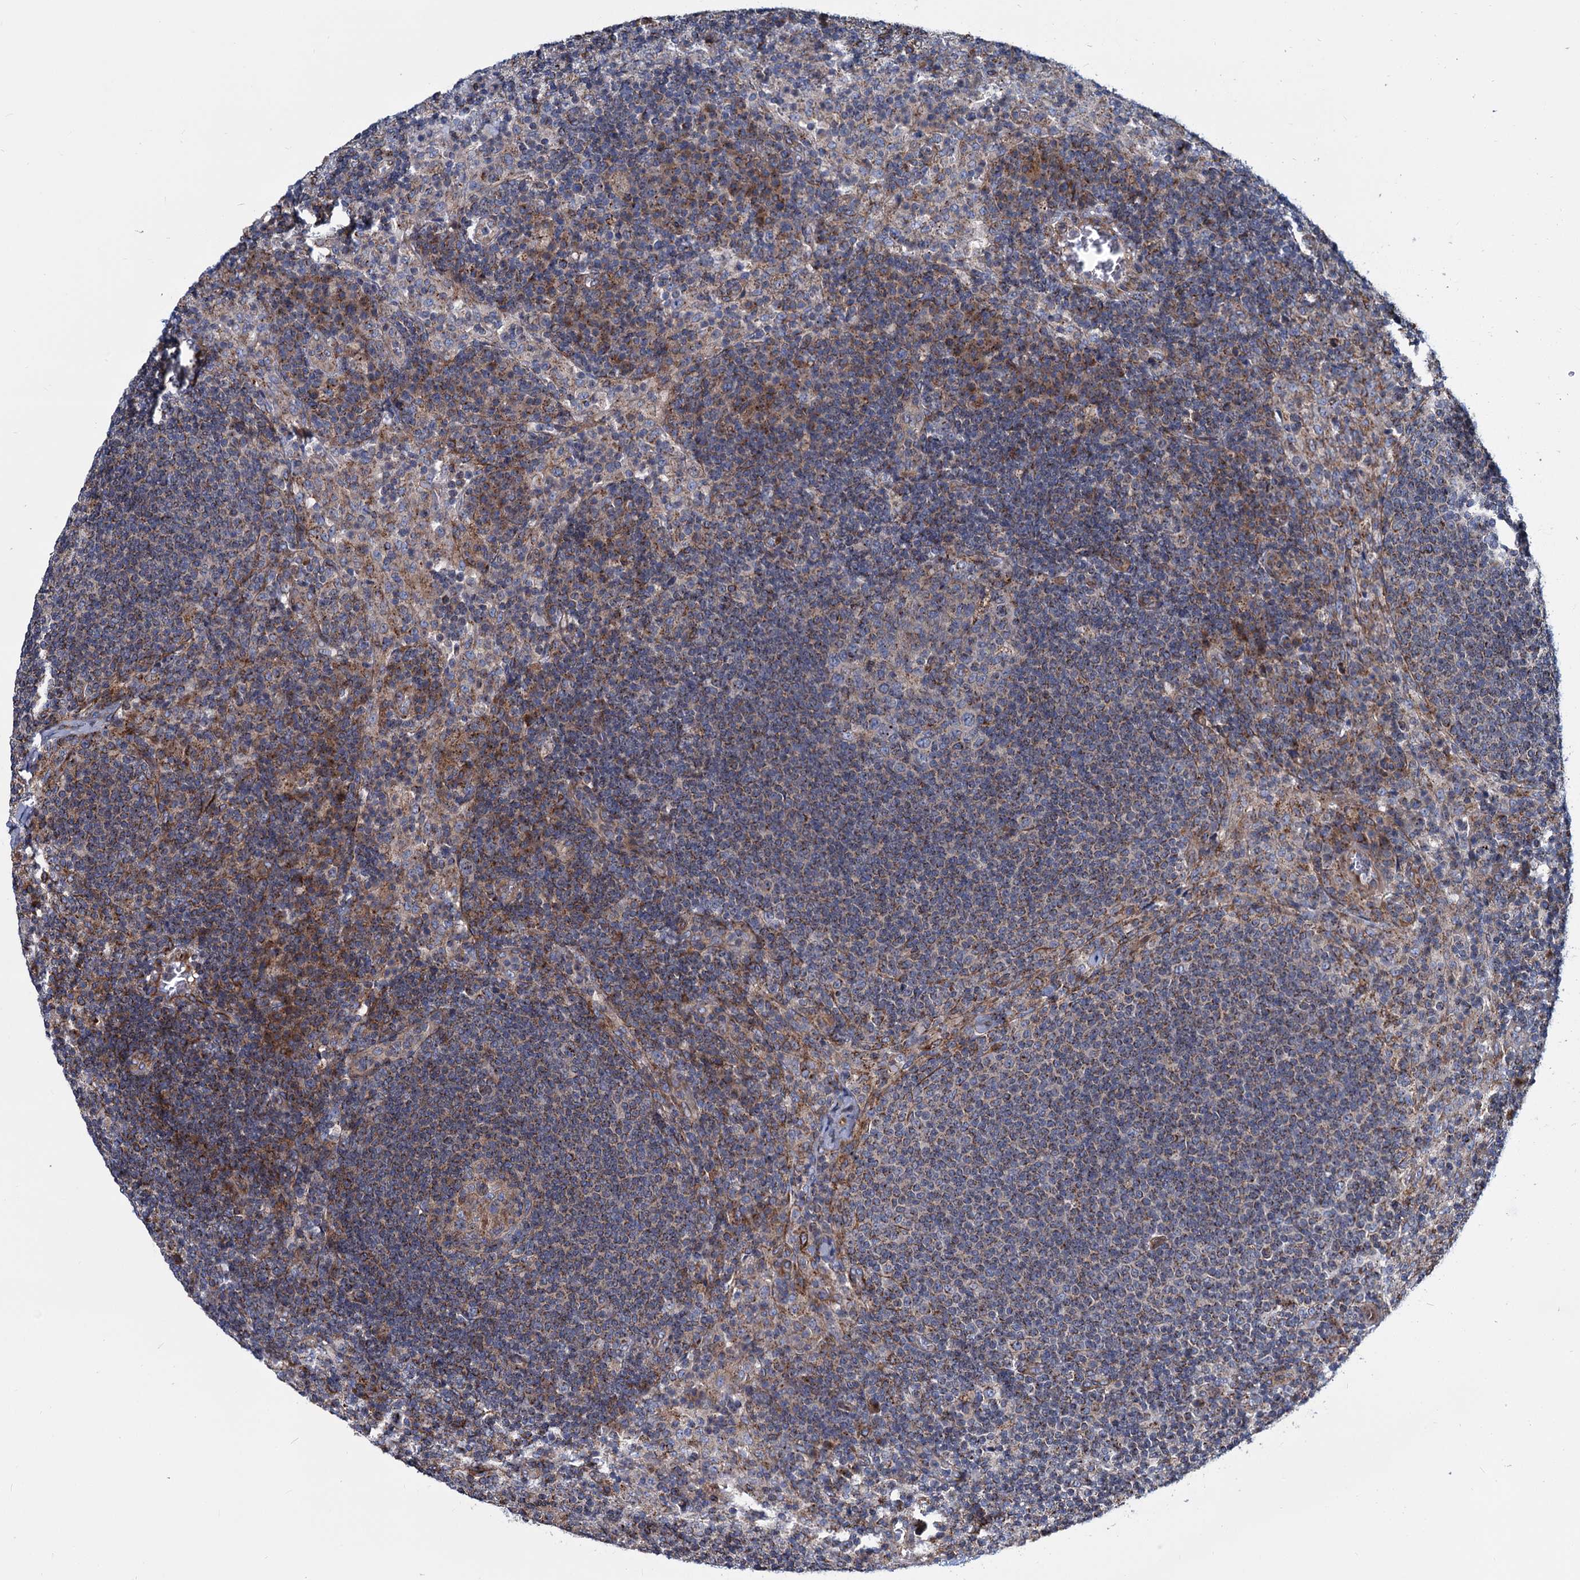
{"staining": {"intensity": "weak", "quantity": "<25%", "location": "cytoplasmic/membranous"}, "tissue": "lymph node", "cell_type": "Germinal center cells", "image_type": "normal", "snomed": [{"axis": "morphology", "description": "Normal tissue, NOS"}, {"axis": "topography", "description": "Lymph node"}], "caption": "This is a histopathology image of immunohistochemistry staining of normal lymph node, which shows no expression in germinal center cells. Brightfield microscopy of immunohistochemistry stained with DAB (brown) and hematoxylin (blue), captured at high magnification.", "gene": "PSEN1", "patient": {"sex": "female", "age": 70}}